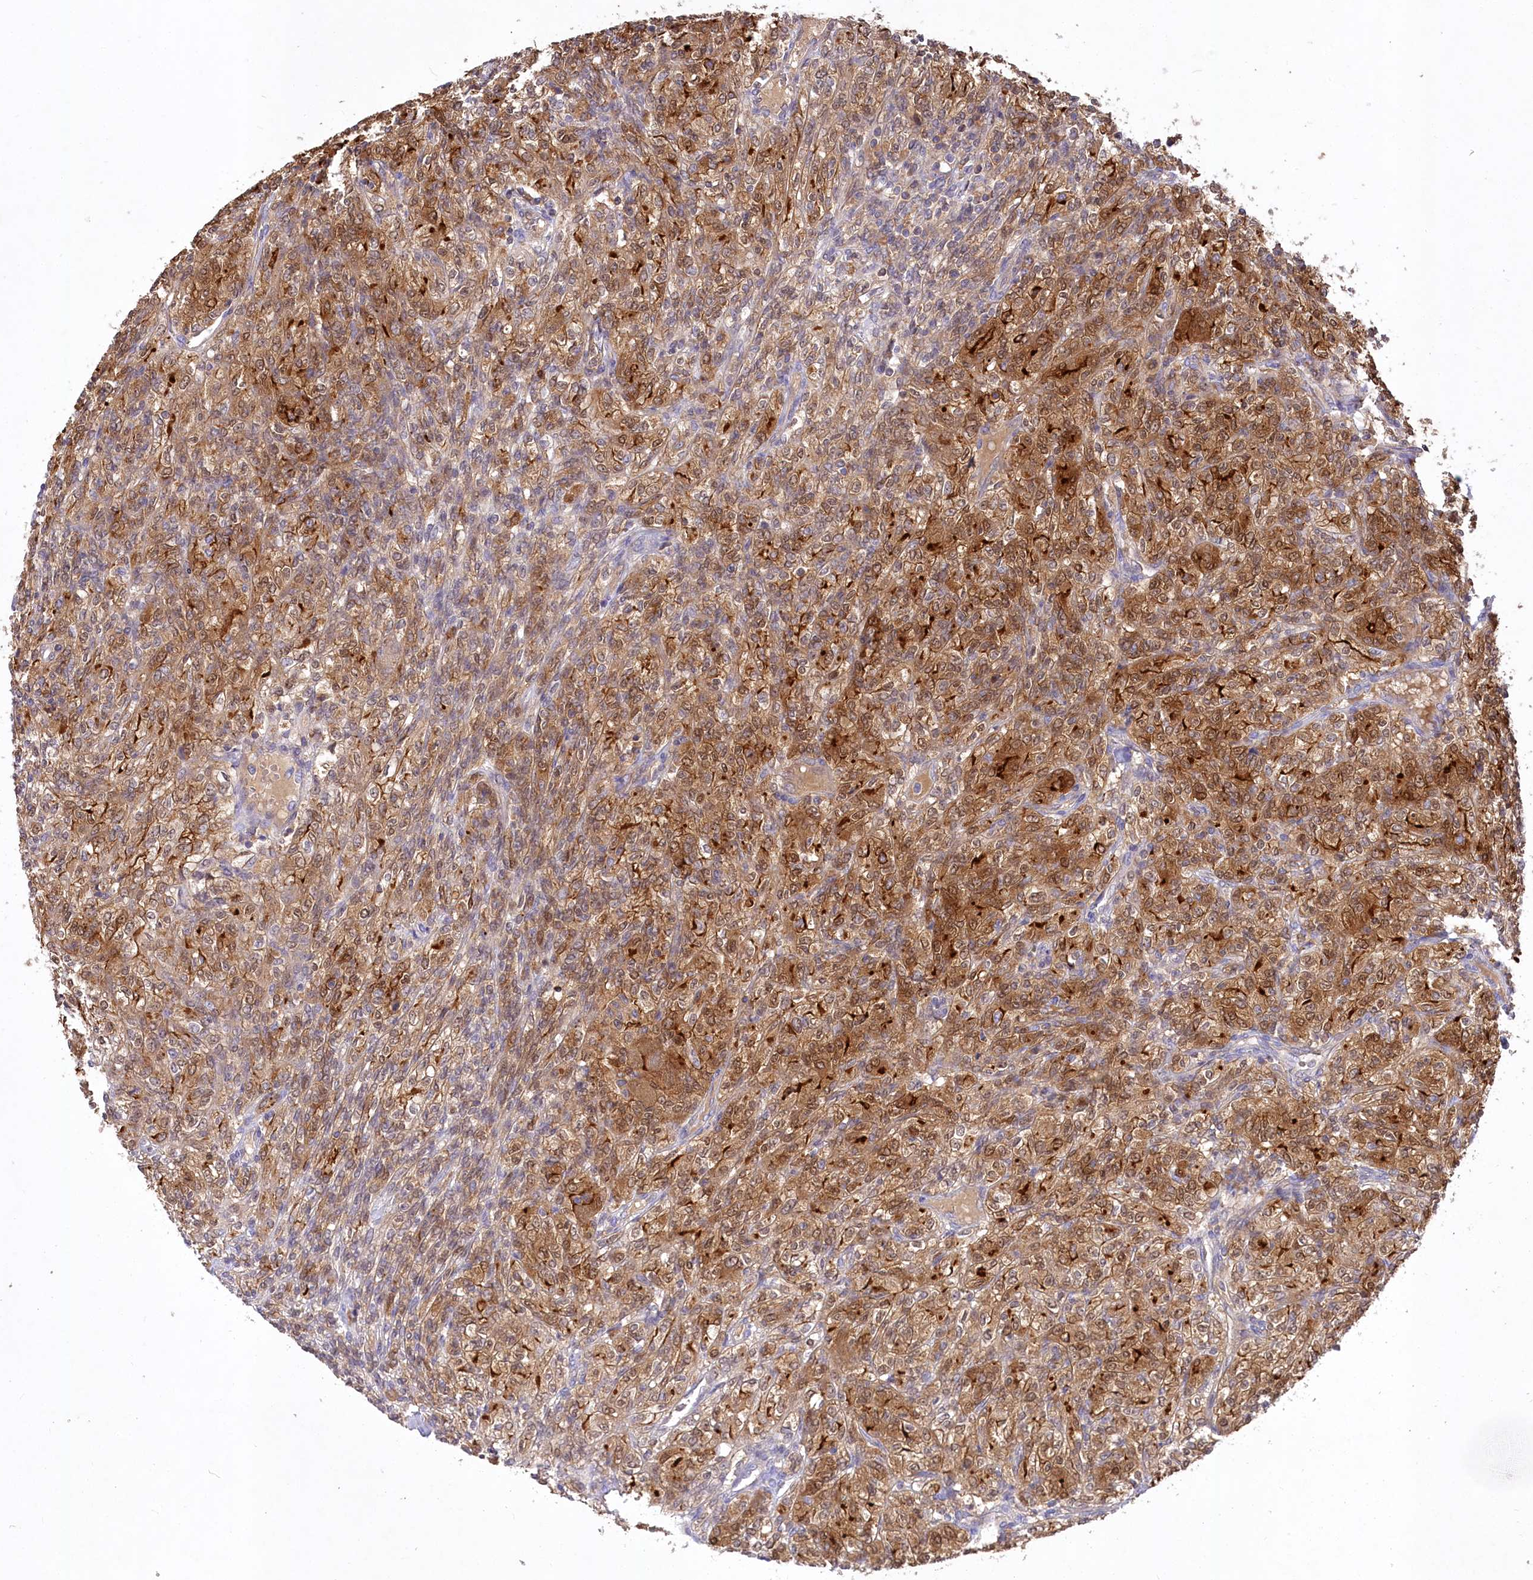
{"staining": {"intensity": "strong", "quantity": ">75%", "location": "cytoplasmic/membranous,nuclear"}, "tissue": "renal cancer", "cell_type": "Tumor cells", "image_type": "cancer", "snomed": [{"axis": "morphology", "description": "Adenocarcinoma, NOS"}, {"axis": "topography", "description": "Kidney"}], "caption": "Immunohistochemistry (IHC) of human adenocarcinoma (renal) reveals high levels of strong cytoplasmic/membranous and nuclear positivity in about >75% of tumor cells.", "gene": "PBLD", "patient": {"sex": "male", "age": 77}}